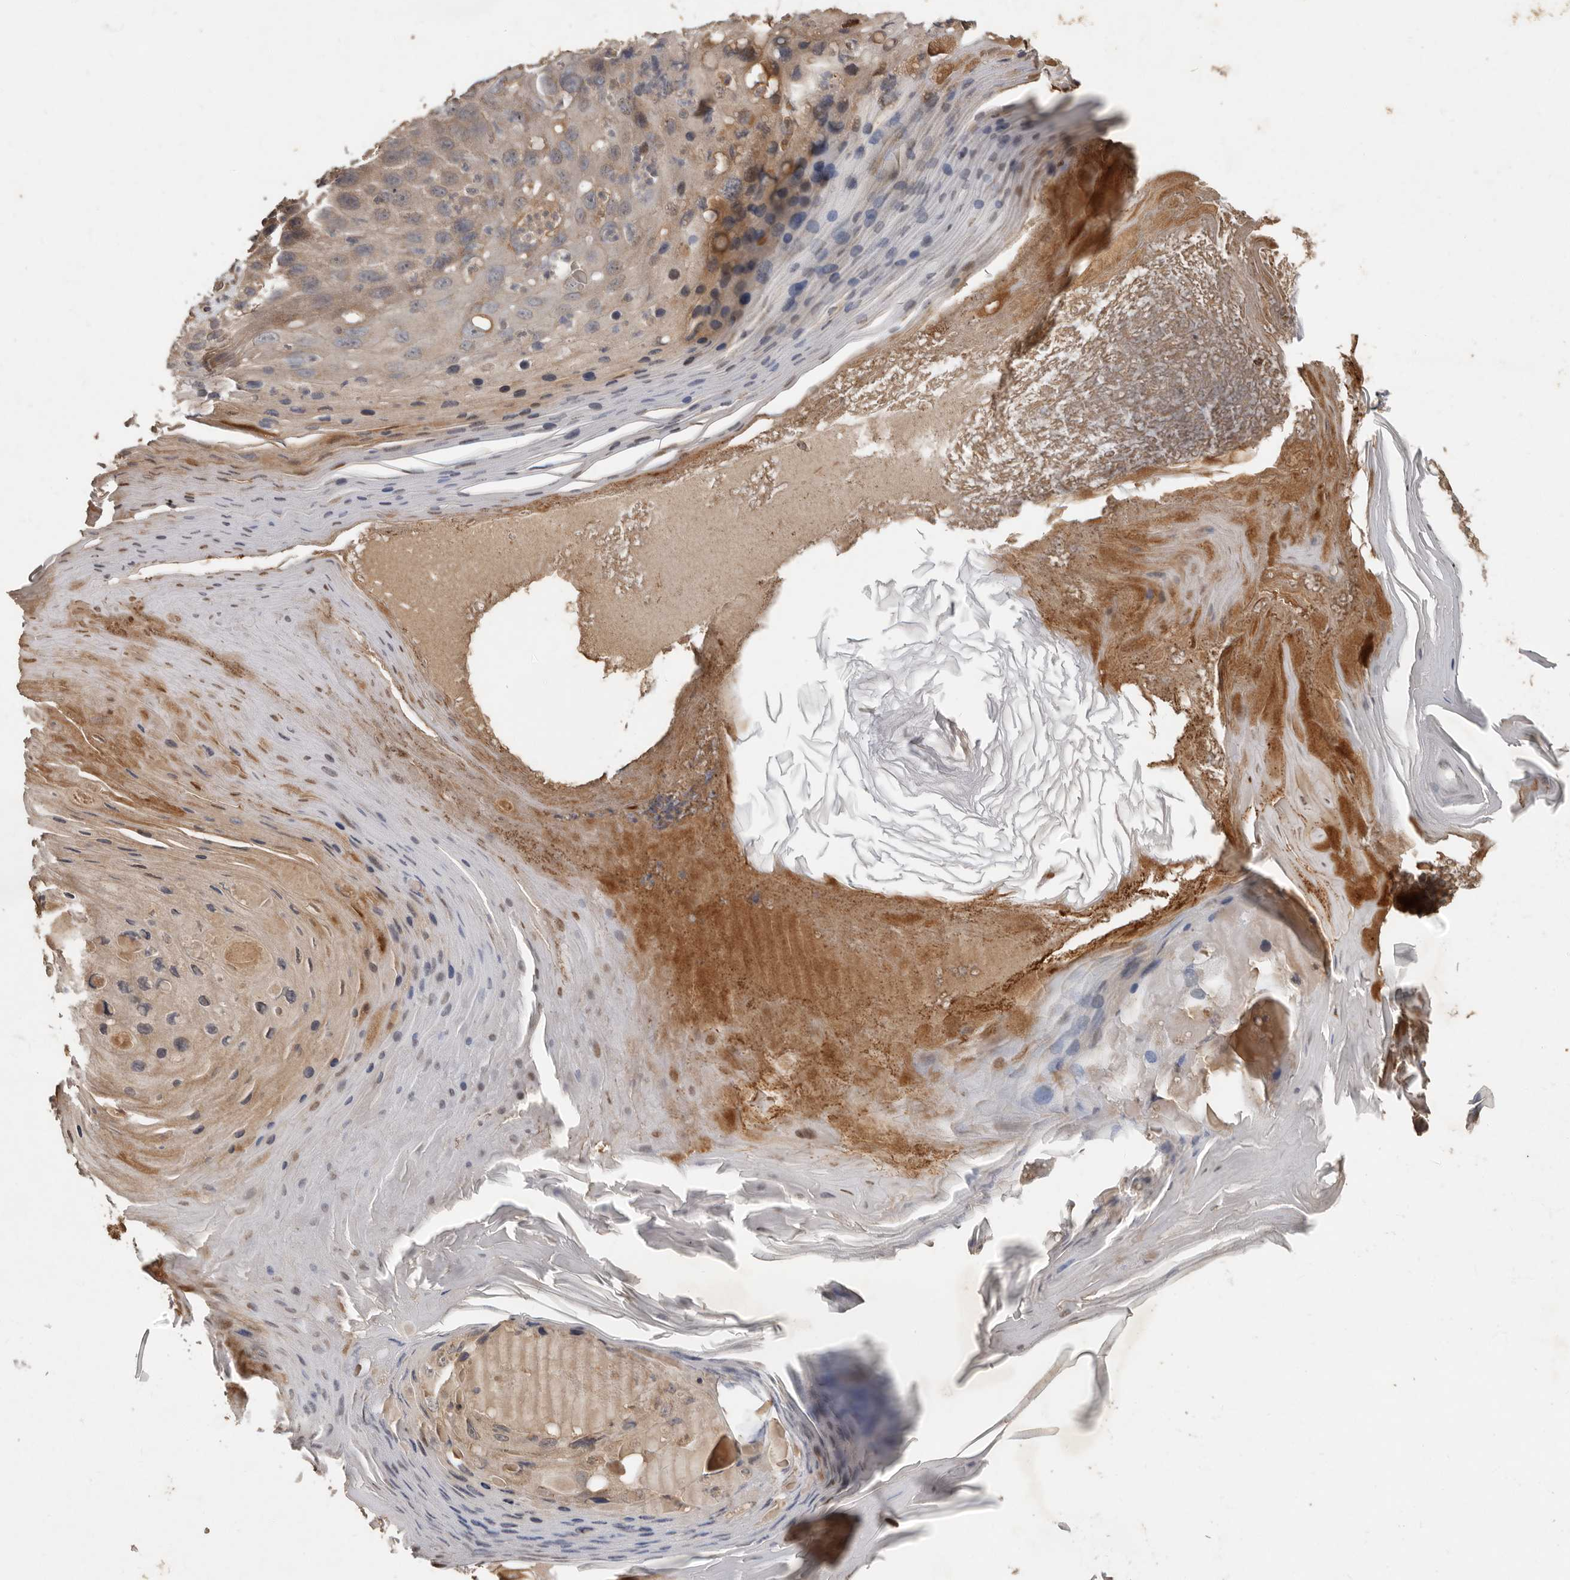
{"staining": {"intensity": "weak", "quantity": "<25%", "location": "cytoplasmic/membranous"}, "tissue": "skin cancer", "cell_type": "Tumor cells", "image_type": "cancer", "snomed": [{"axis": "morphology", "description": "Squamous cell carcinoma, NOS"}, {"axis": "topography", "description": "Skin"}], "caption": "There is no significant expression in tumor cells of skin cancer (squamous cell carcinoma). Brightfield microscopy of immunohistochemistry (IHC) stained with DAB (3,3'-diaminobenzidine) (brown) and hematoxylin (blue), captured at high magnification.", "gene": "KIF26B", "patient": {"sex": "female", "age": 88}}